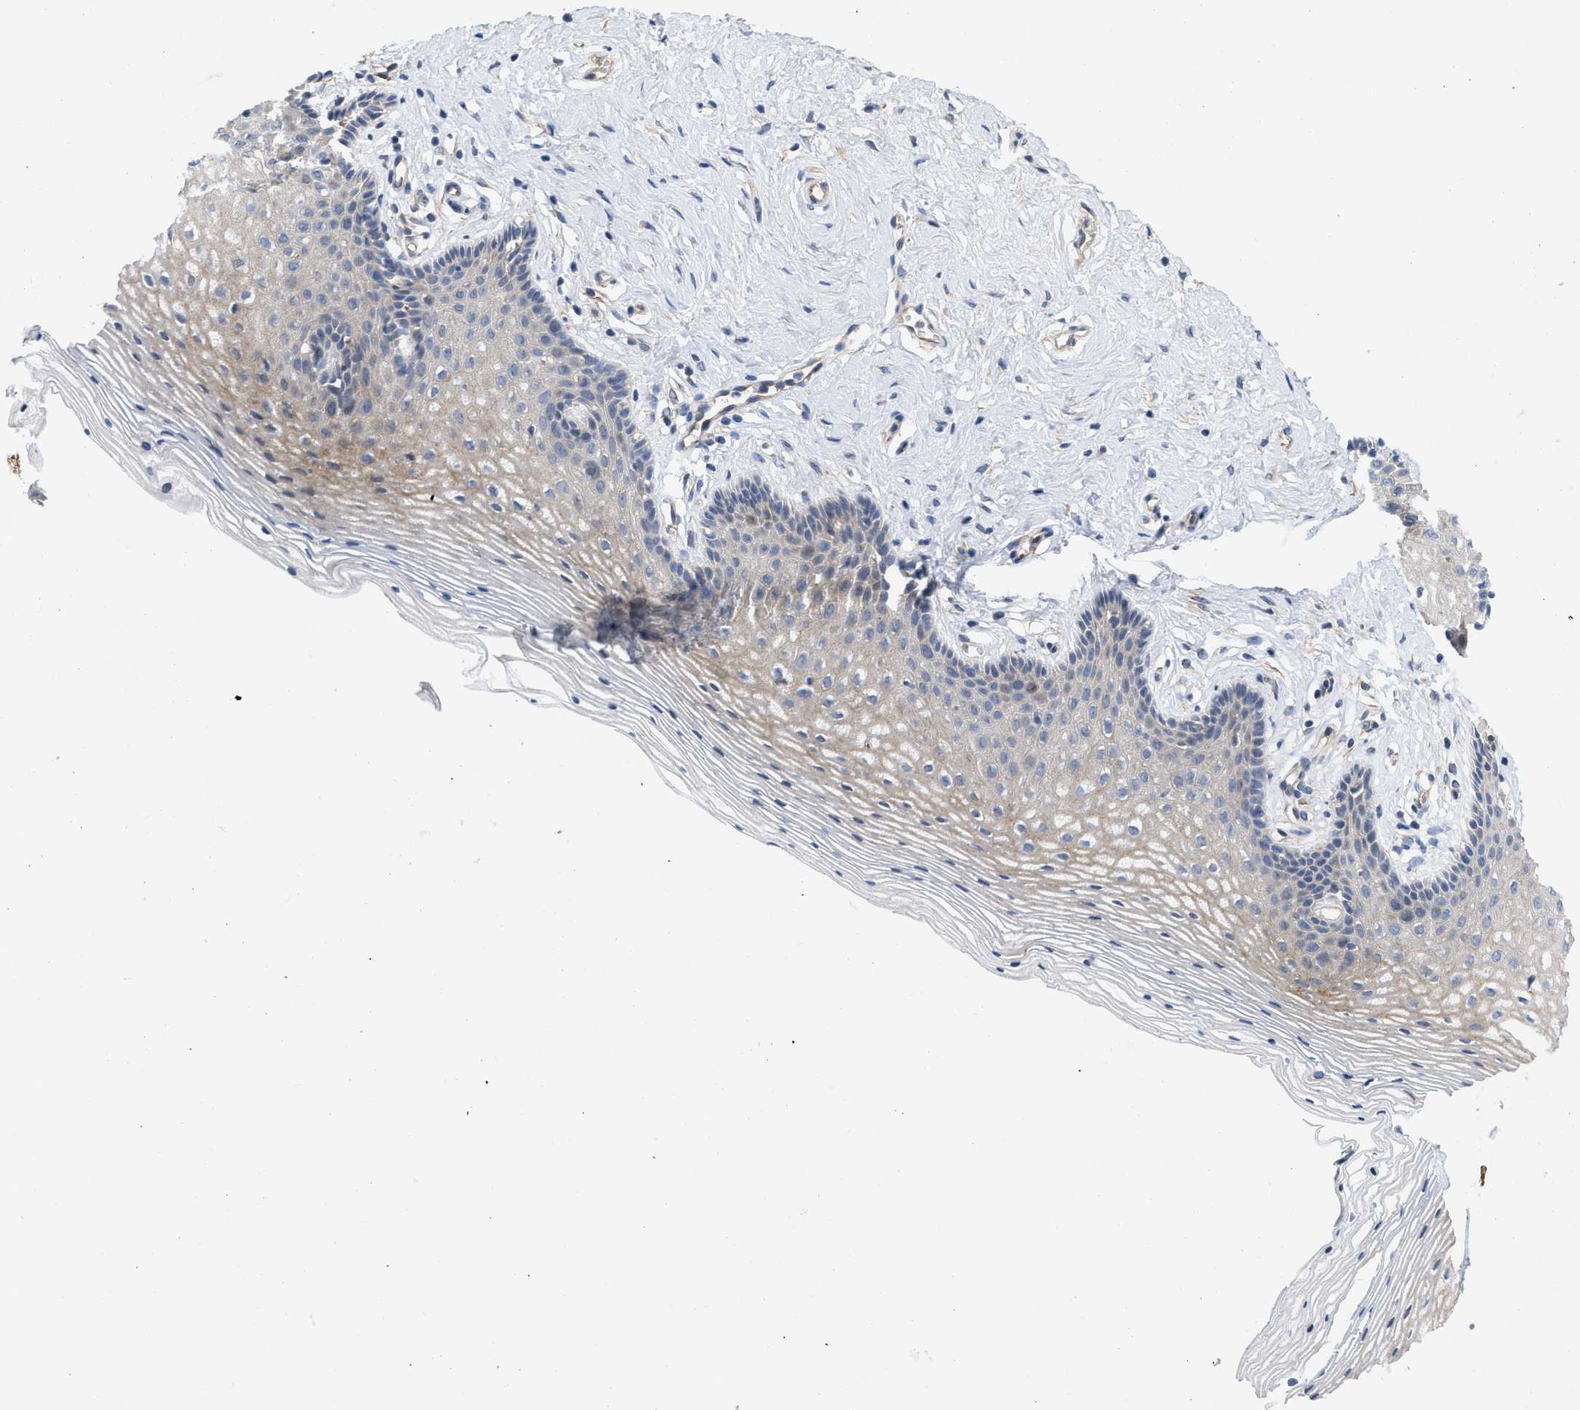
{"staining": {"intensity": "weak", "quantity": "25%-75%", "location": "cytoplasmic/membranous"}, "tissue": "vagina", "cell_type": "Squamous epithelial cells", "image_type": "normal", "snomed": [{"axis": "morphology", "description": "Normal tissue, NOS"}, {"axis": "topography", "description": "Vagina"}], "caption": "Vagina stained with immunohistochemistry displays weak cytoplasmic/membranous expression in about 25%-75% of squamous epithelial cells. (DAB IHC, brown staining for protein, blue staining for nuclei).", "gene": "ARHGEF26", "patient": {"sex": "female", "age": 32}}